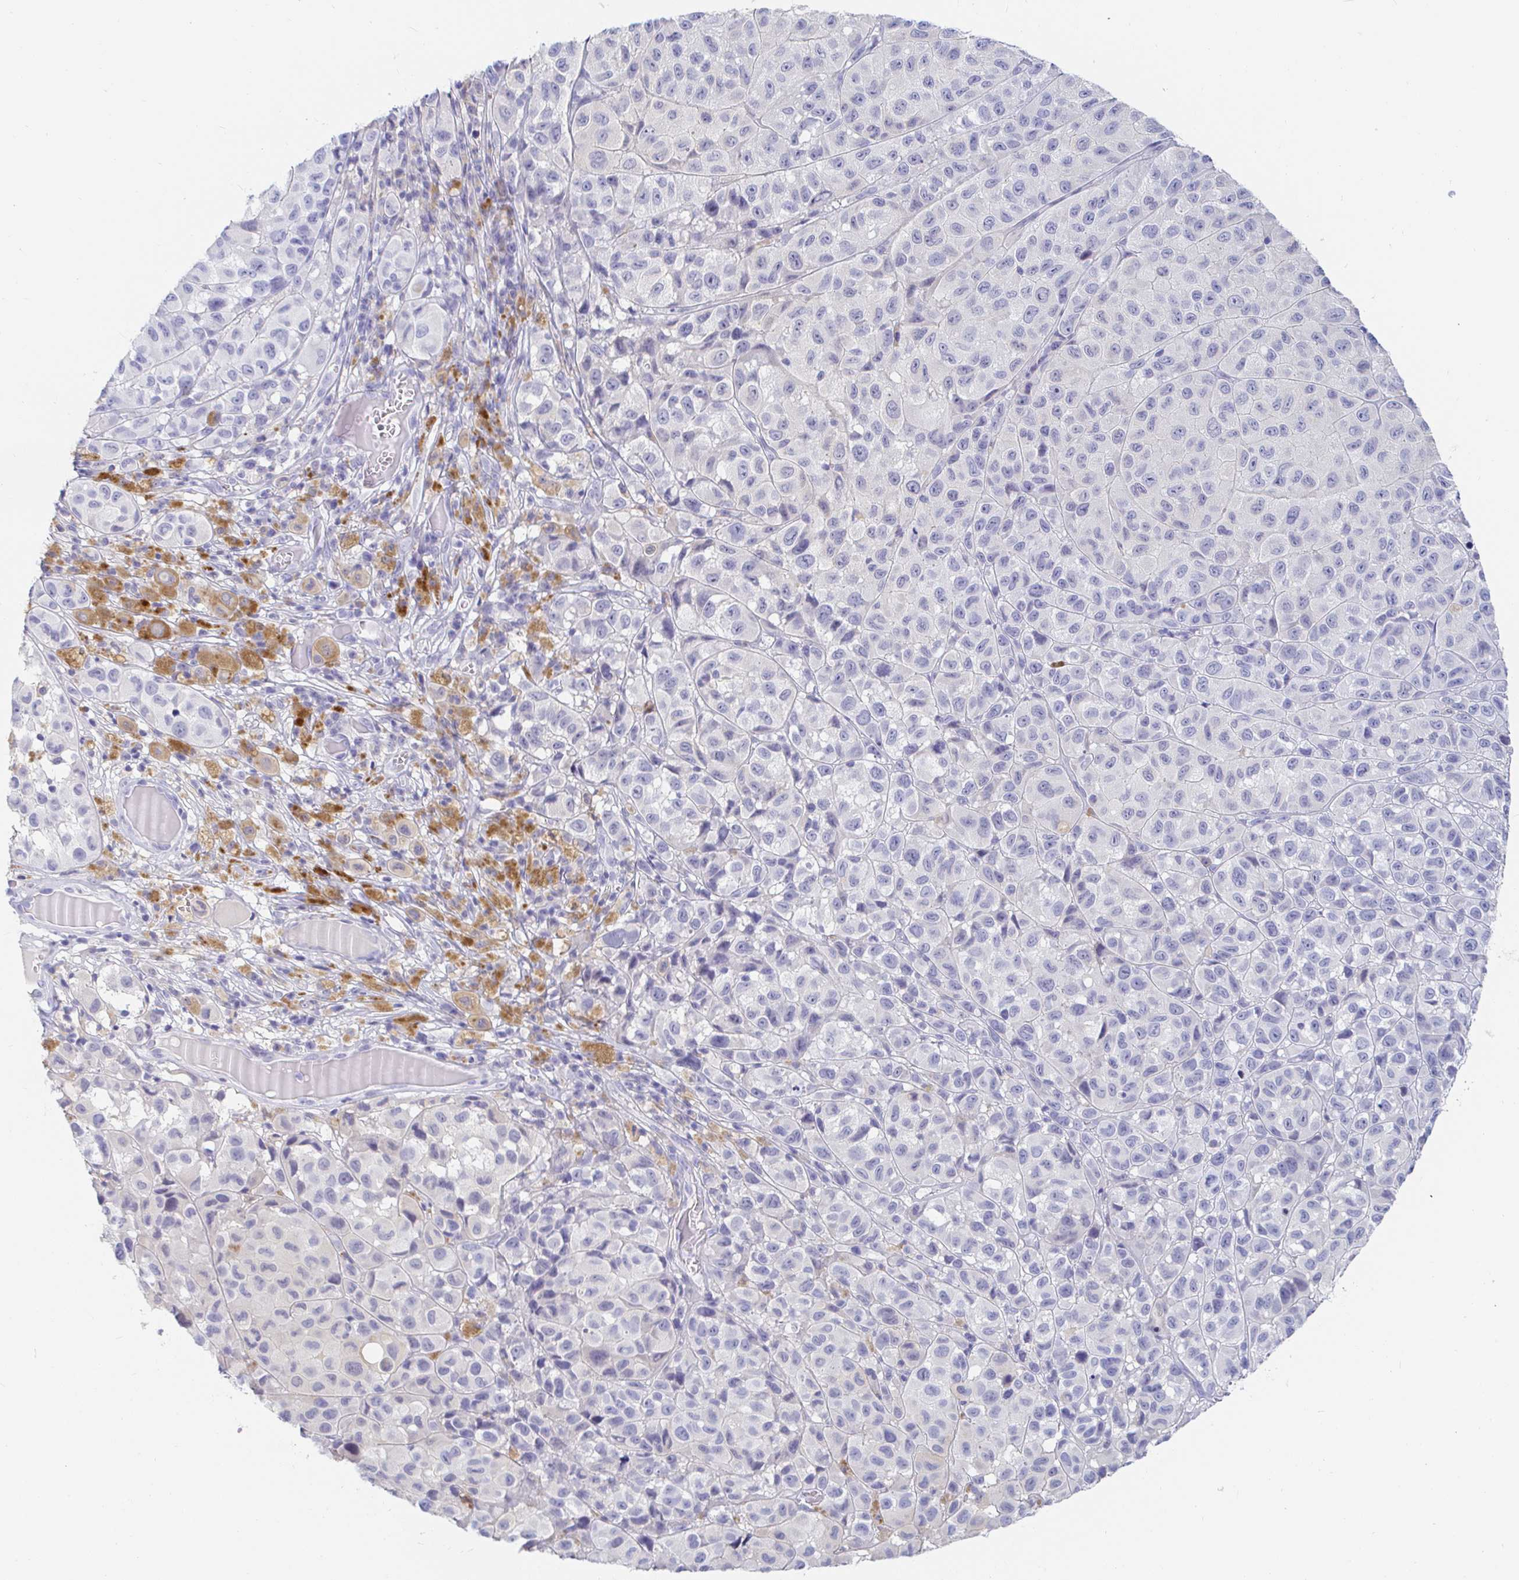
{"staining": {"intensity": "negative", "quantity": "none", "location": "none"}, "tissue": "melanoma", "cell_type": "Tumor cells", "image_type": "cancer", "snomed": [{"axis": "morphology", "description": "Malignant melanoma, NOS"}, {"axis": "topography", "description": "Skin"}], "caption": "Protein analysis of malignant melanoma displays no significant positivity in tumor cells.", "gene": "PDE6B", "patient": {"sex": "male", "age": 93}}